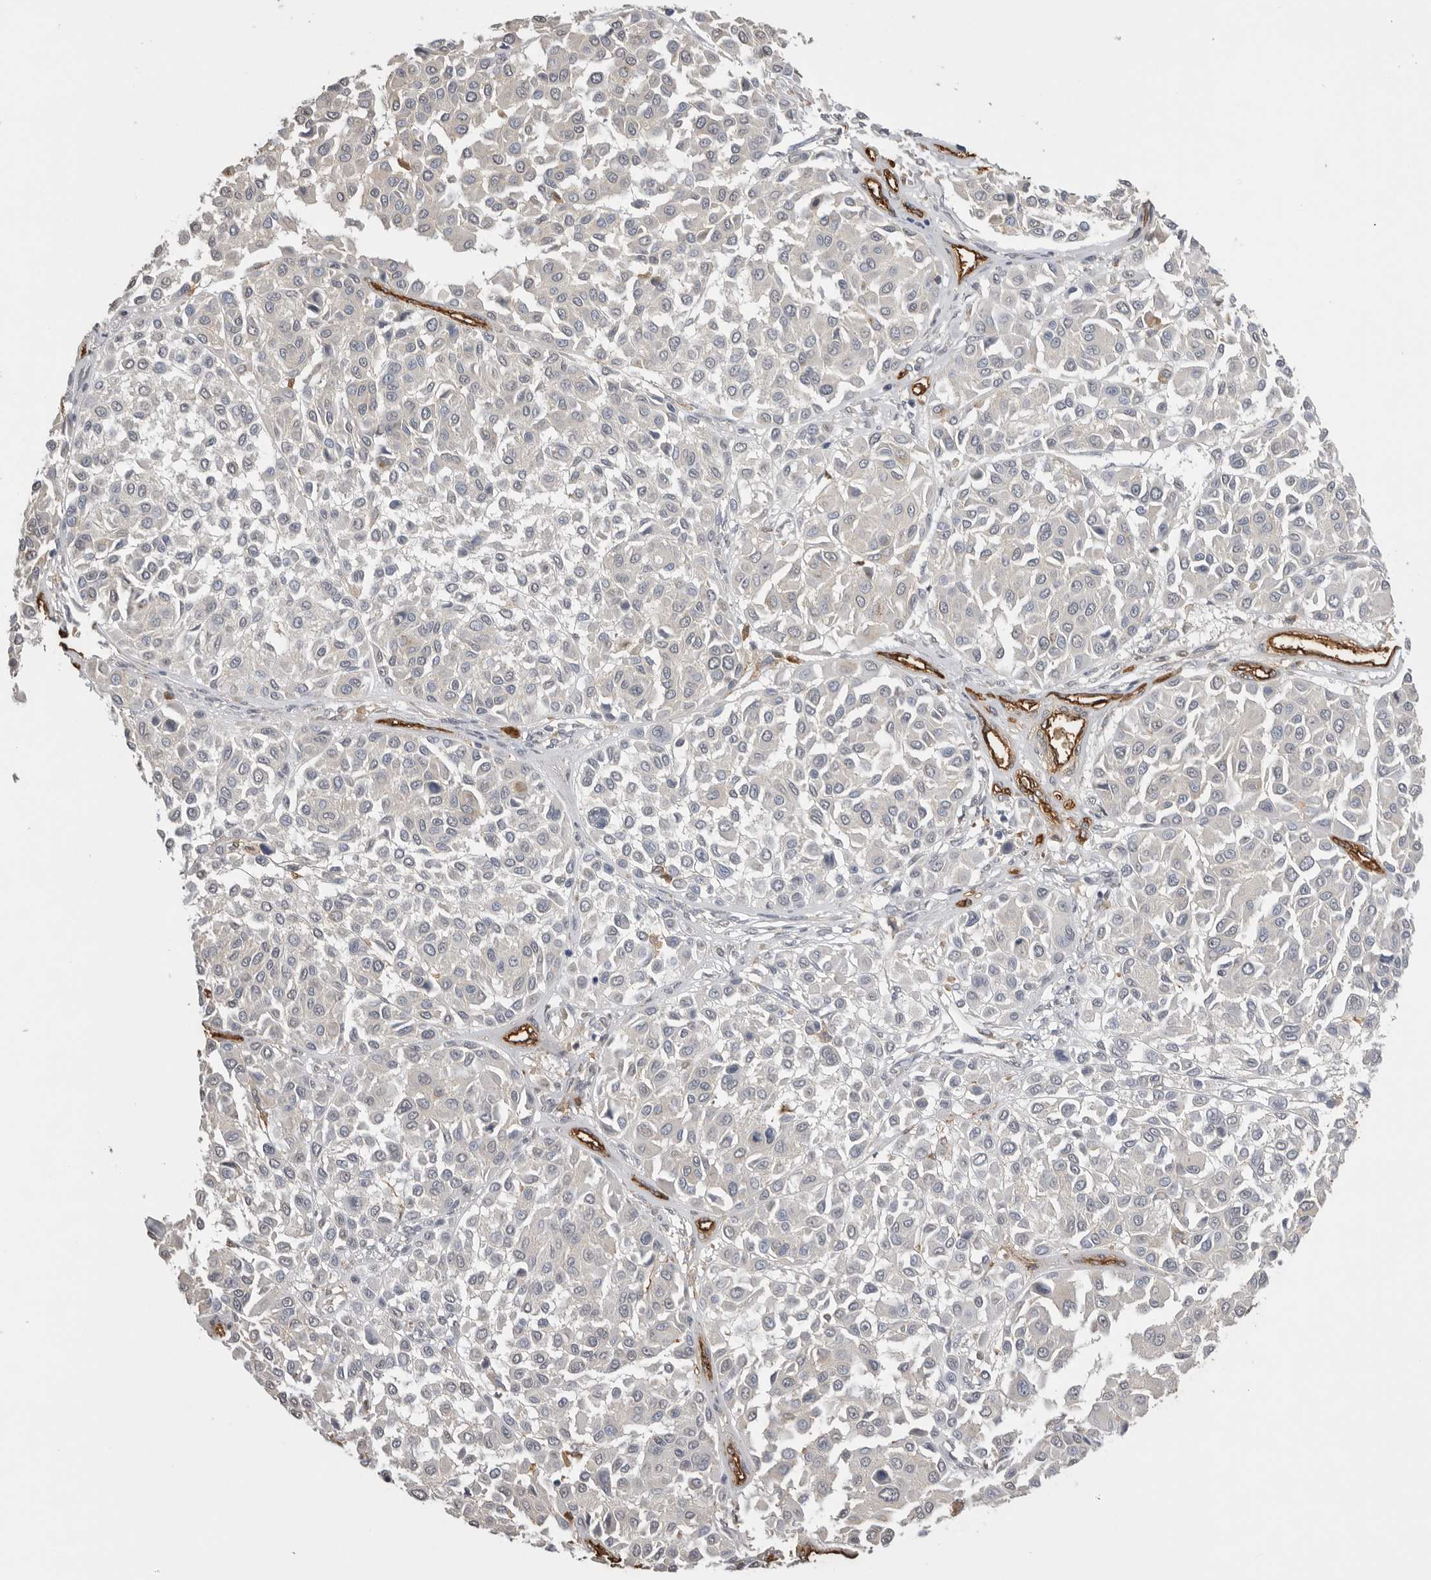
{"staining": {"intensity": "negative", "quantity": "none", "location": "none"}, "tissue": "melanoma", "cell_type": "Tumor cells", "image_type": "cancer", "snomed": [{"axis": "morphology", "description": "Malignant melanoma, Metastatic site"}, {"axis": "topography", "description": "Soft tissue"}], "caption": "Histopathology image shows no significant protein positivity in tumor cells of malignant melanoma (metastatic site).", "gene": "IL27", "patient": {"sex": "male", "age": 41}}